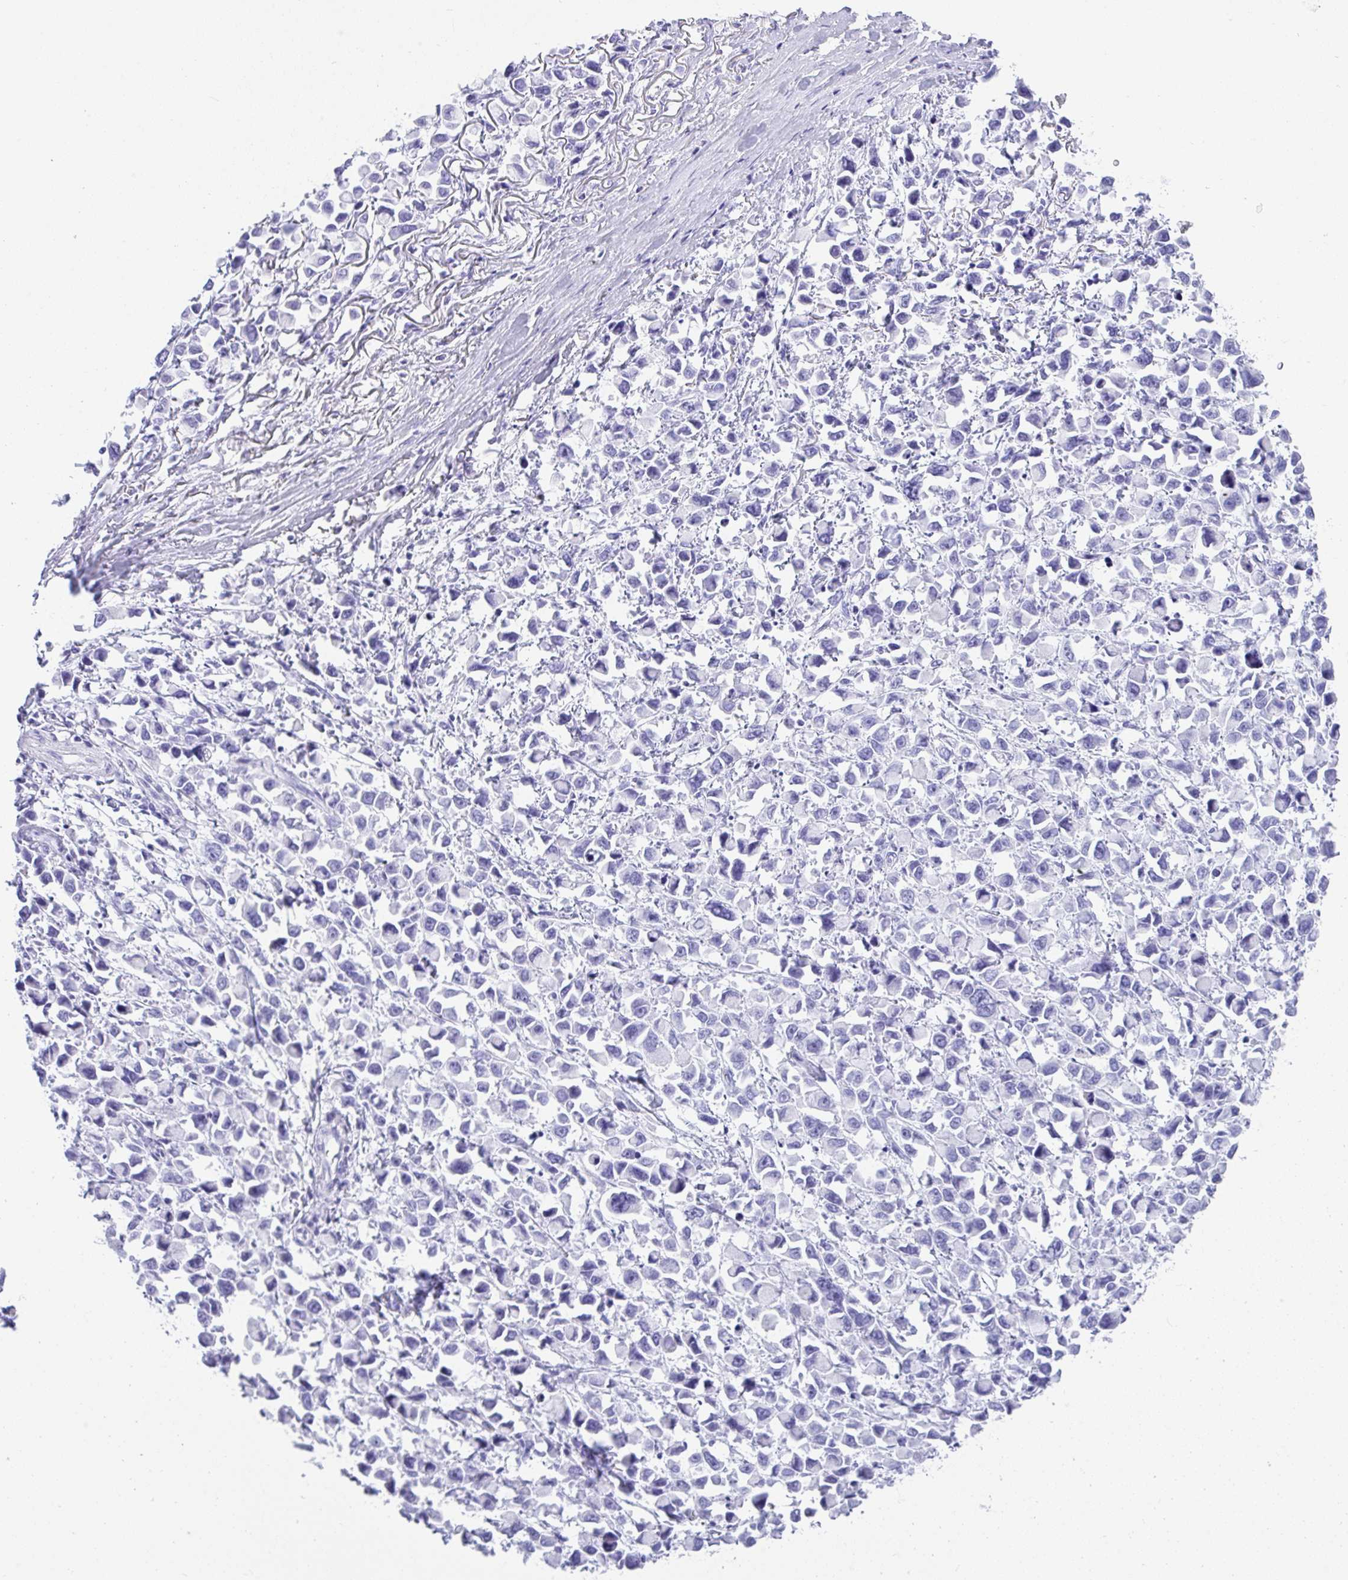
{"staining": {"intensity": "negative", "quantity": "none", "location": "none"}, "tissue": "stomach cancer", "cell_type": "Tumor cells", "image_type": "cancer", "snomed": [{"axis": "morphology", "description": "Adenocarcinoma, NOS"}, {"axis": "topography", "description": "Stomach"}], "caption": "Immunohistochemical staining of human stomach adenocarcinoma displays no significant expression in tumor cells.", "gene": "CPA1", "patient": {"sex": "female", "age": 81}}